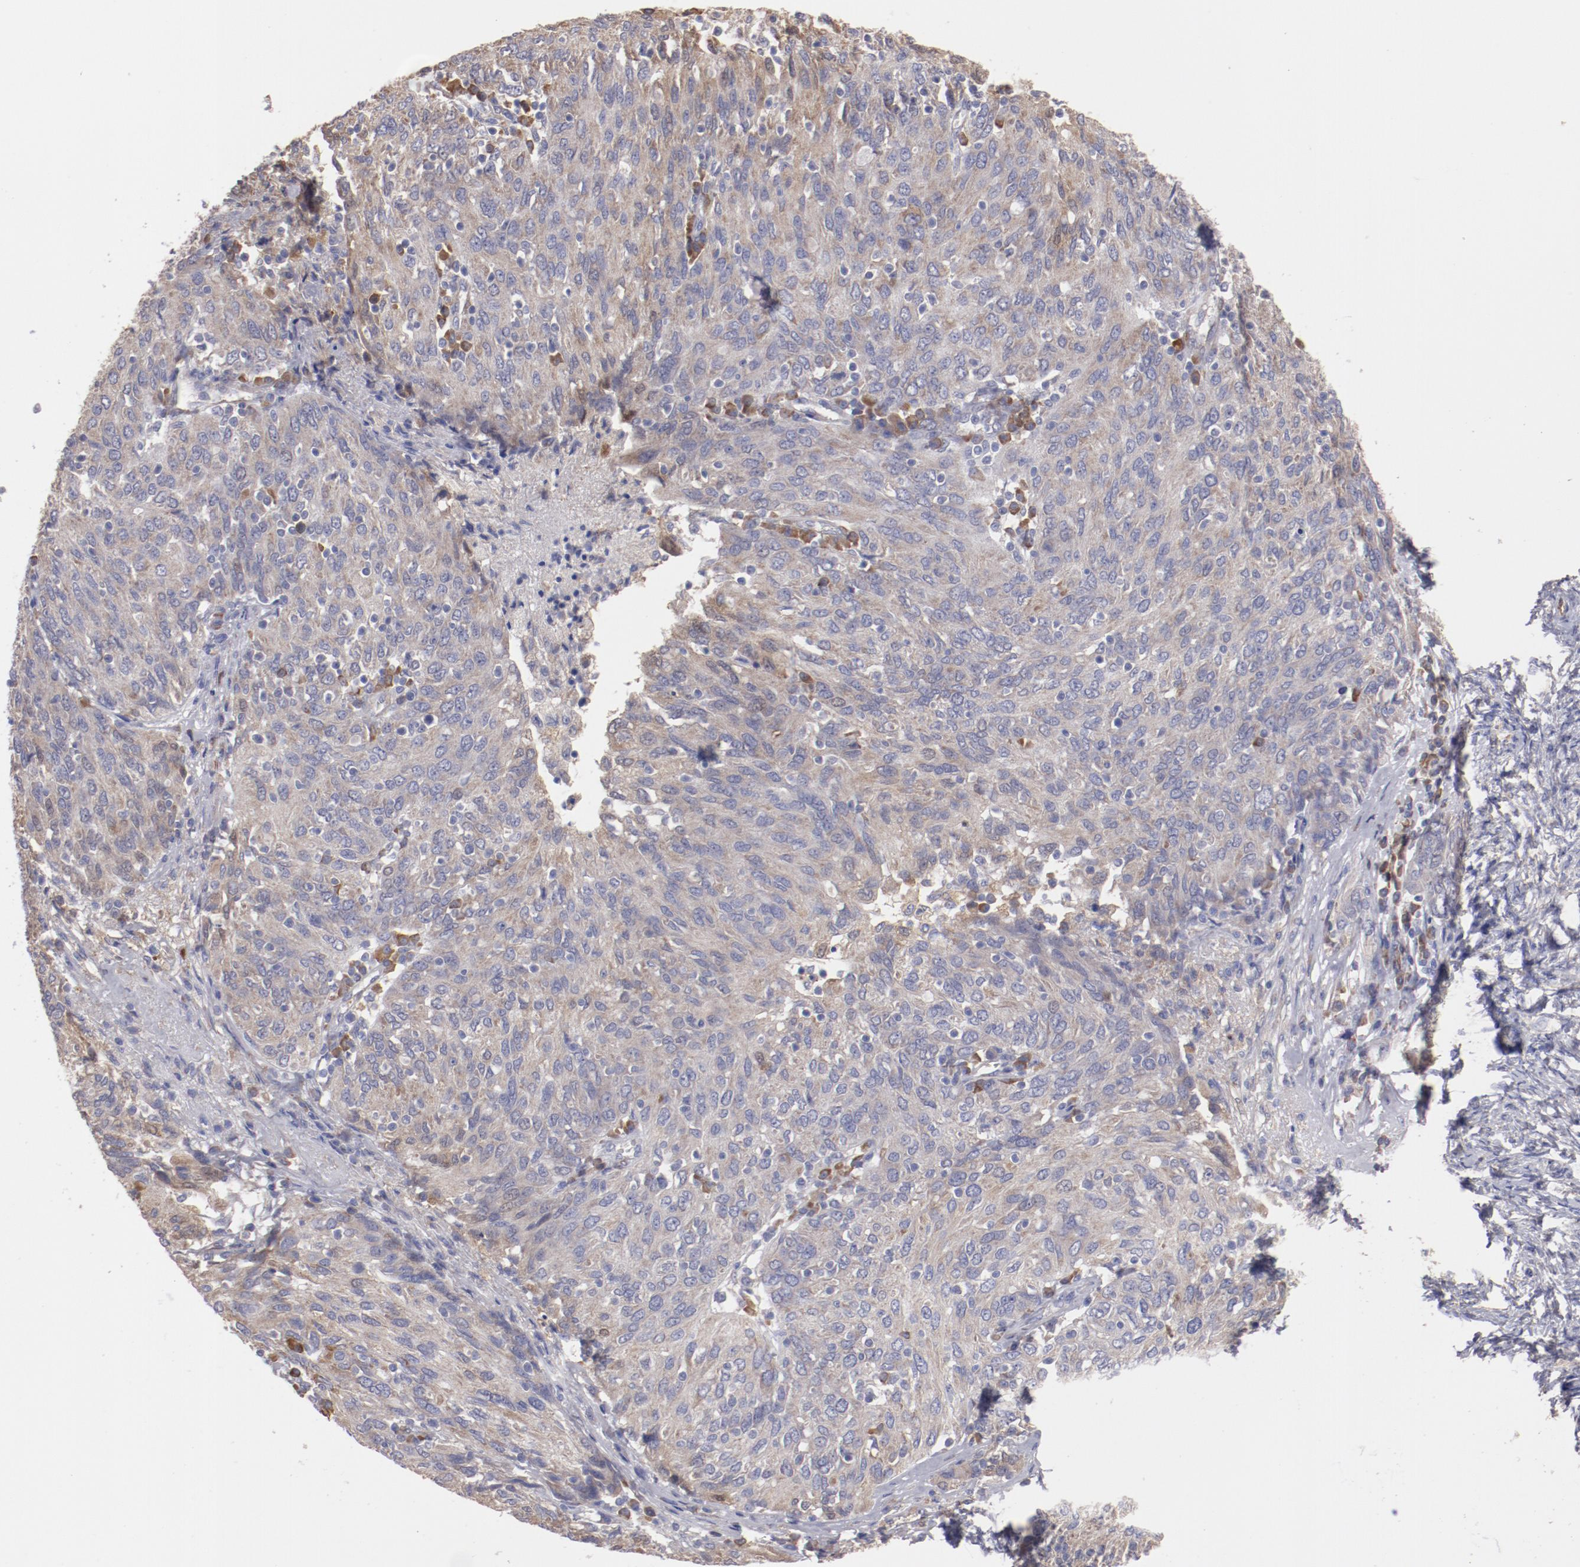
{"staining": {"intensity": "weak", "quantity": ">75%", "location": "cytoplasmic/membranous"}, "tissue": "ovarian cancer", "cell_type": "Tumor cells", "image_type": "cancer", "snomed": [{"axis": "morphology", "description": "Carcinoma, endometroid"}, {"axis": "topography", "description": "Ovary"}], "caption": "Endometroid carcinoma (ovarian) stained with a brown dye displays weak cytoplasmic/membranous positive positivity in approximately >75% of tumor cells.", "gene": "ENTPD5", "patient": {"sex": "female", "age": 50}}